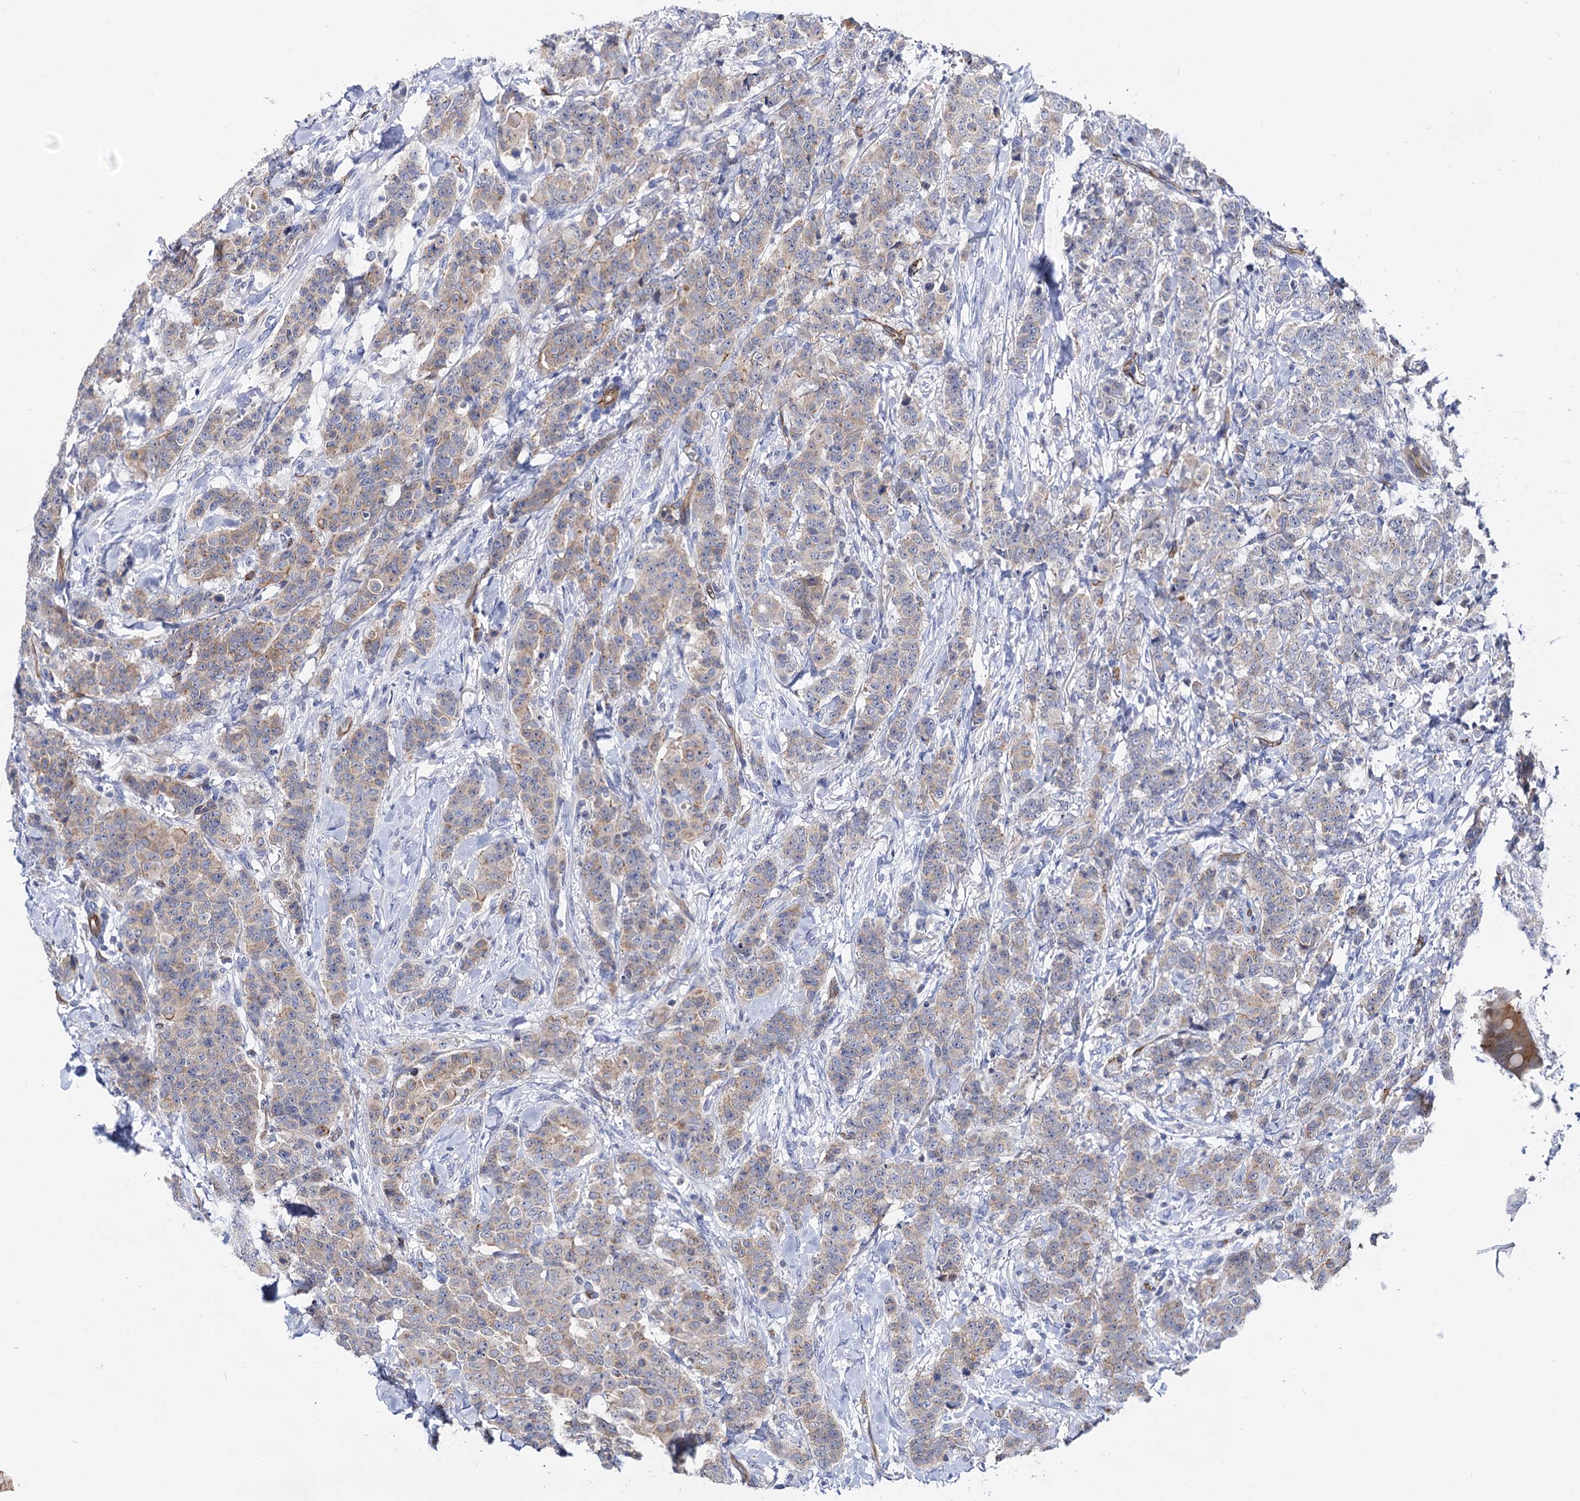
{"staining": {"intensity": "weak", "quantity": "25%-75%", "location": "cytoplasmic/membranous"}, "tissue": "breast cancer", "cell_type": "Tumor cells", "image_type": "cancer", "snomed": [{"axis": "morphology", "description": "Duct carcinoma"}, {"axis": "topography", "description": "Breast"}], "caption": "Weak cytoplasmic/membranous positivity is present in approximately 25%-75% of tumor cells in breast cancer. Immunohistochemistry stains the protein of interest in brown and the nuclei are stained blue.", "gene": "ABLIM1", "patient": {"sex": "female", "age": 40}}